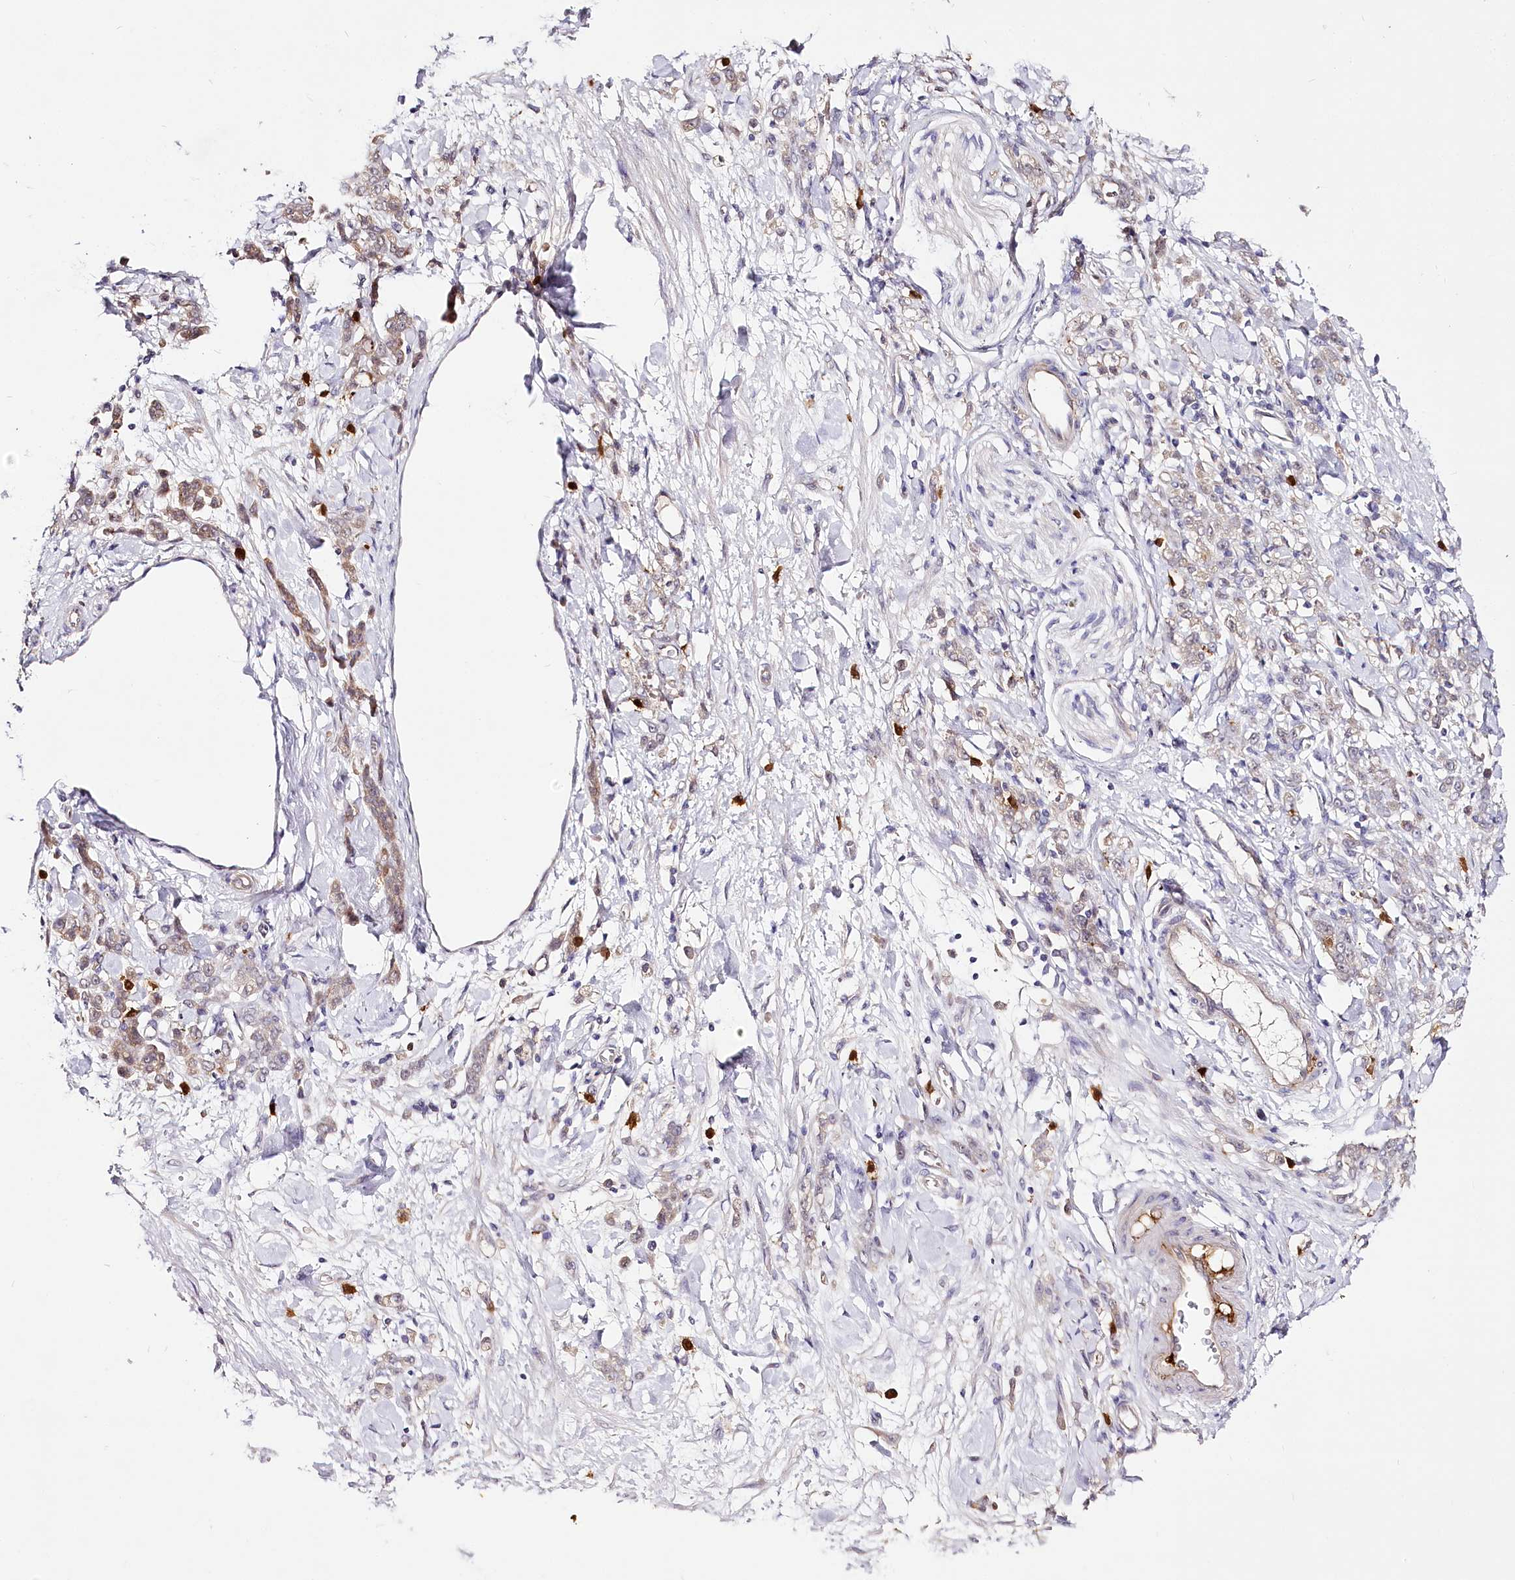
{"staining": {"intensity": "weak", "quantity": ">75%", "location": "cytoplasmic/membranous"}, "tissue": "stomach cancer", "cell_type": "Tumor cells", "image_type": "cancer", "snomed": [{"axis": "morphology", "description": "Normal tissue, NOS"}, {"axis": "morphology", "description": "Adenocarcinoma, NOS"}, {"axis": "topography", "description": "Stomach"}], "caption": "Immunohistochemistry staining of stomach cancer (adenocarcinoma), which reveals low levels of weak cytoplasmic/membranous positivity in about >75% of tumor cells indicating weak cytoplasmic/membranous protein positivity. The staining was performed using DAB (brown) for protein detection and nuclei were counterstained in hematoxylin (blue).", "gene": "VWA5A", "patient": {"sex": "male", "age": 82}}